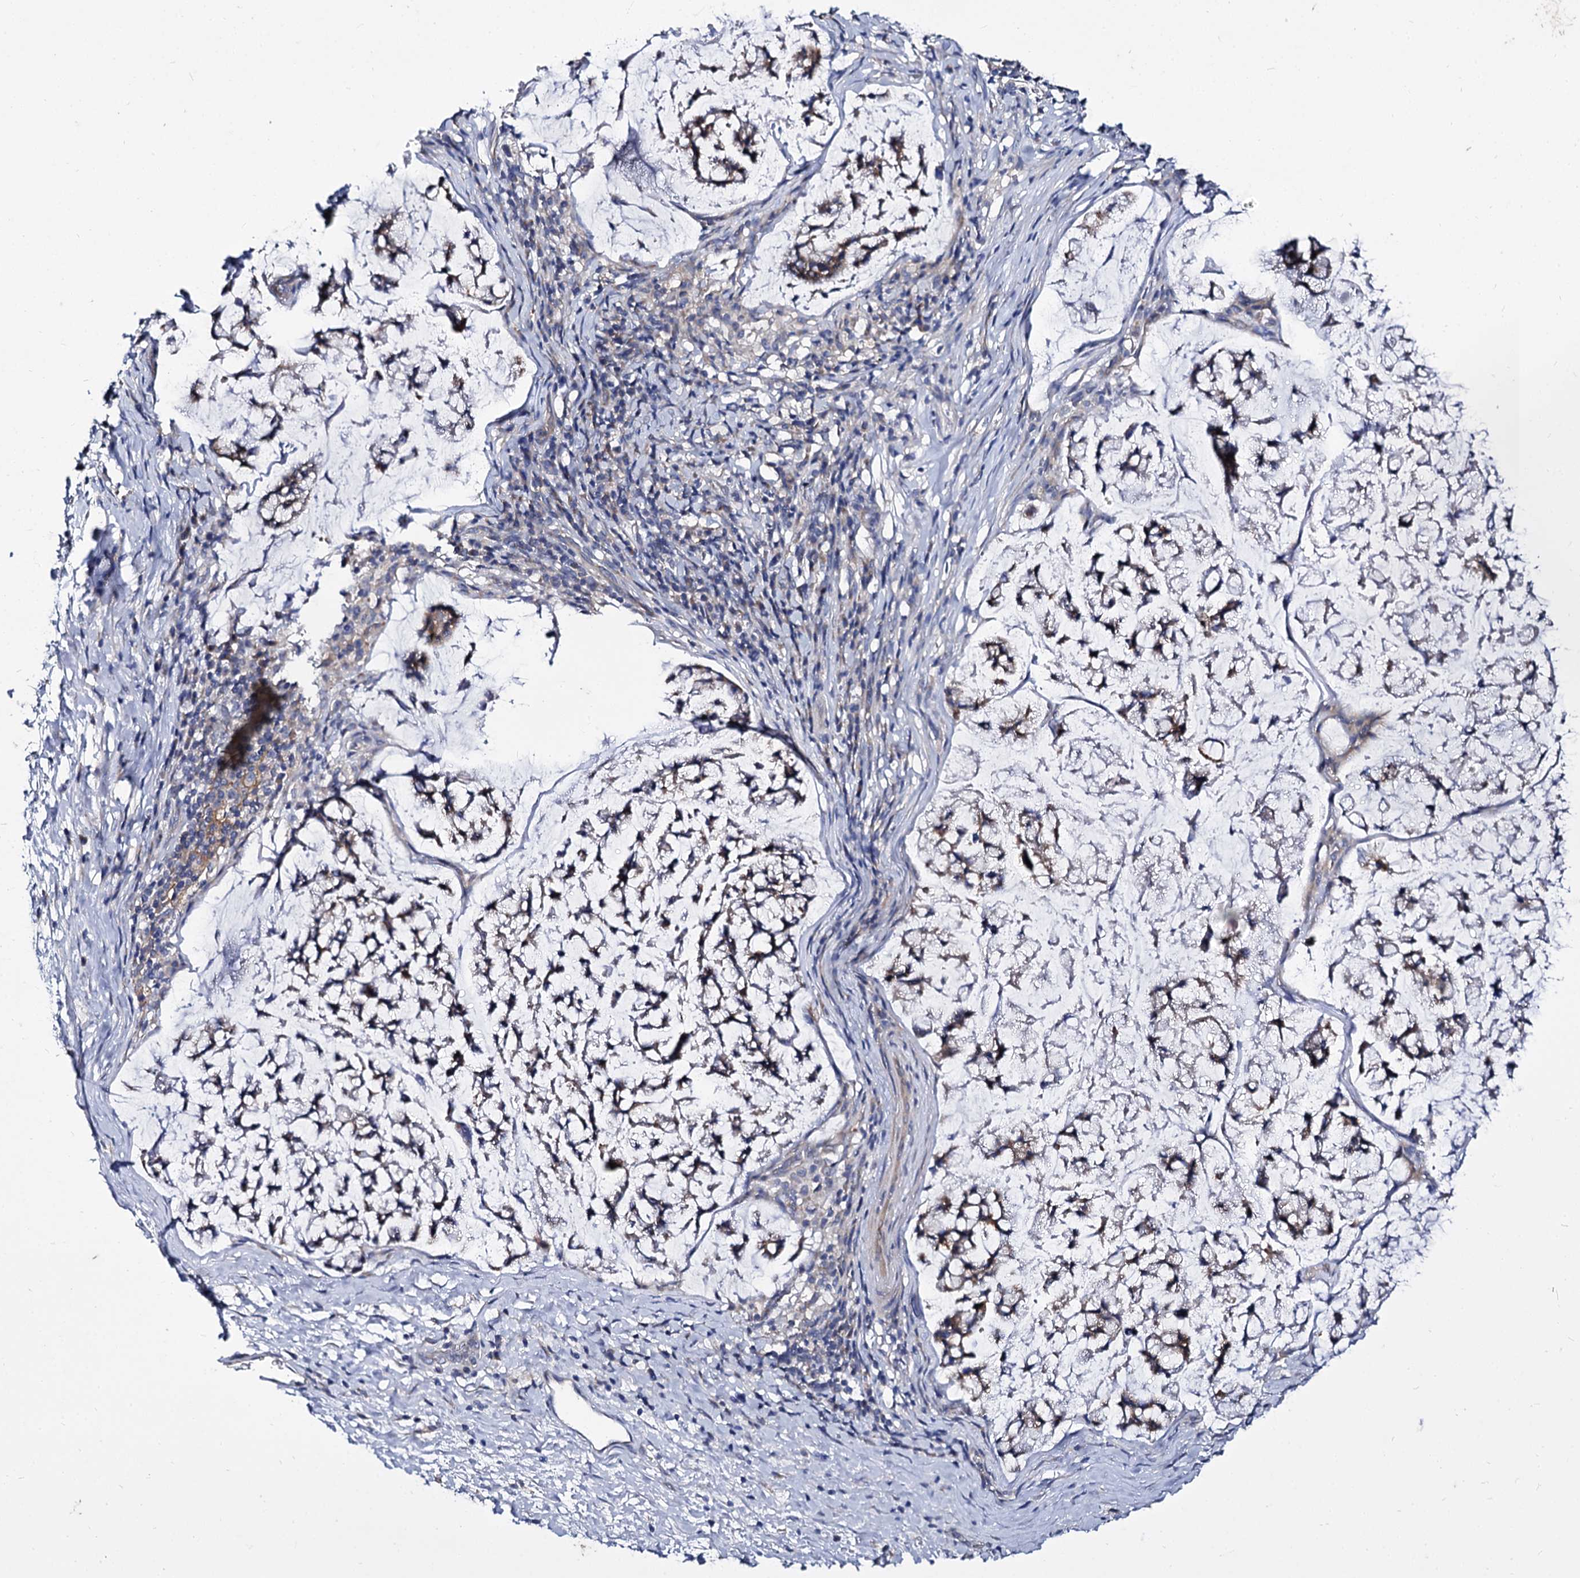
{"staining": {"intensity": "weak", "quantity": "25%-75%", "location": "cytoplasmic/membranous"}, "tissue": "stomach cancer", "cell_type": "Tumor cells", "image_type": "cancer", "snomed": [{"axis": "morphology", "description": "Adenocarcinoma, NOS"}, {"axis": "topography", "description": "Stomach, lower"}], "caption": "Stomach cancer tissue shows weak cytoplasmic/membranous staining in approximately 25%-75% of tumor cells", "gene": "PANX2", "patient": {"sex": "male", "age": 67}}